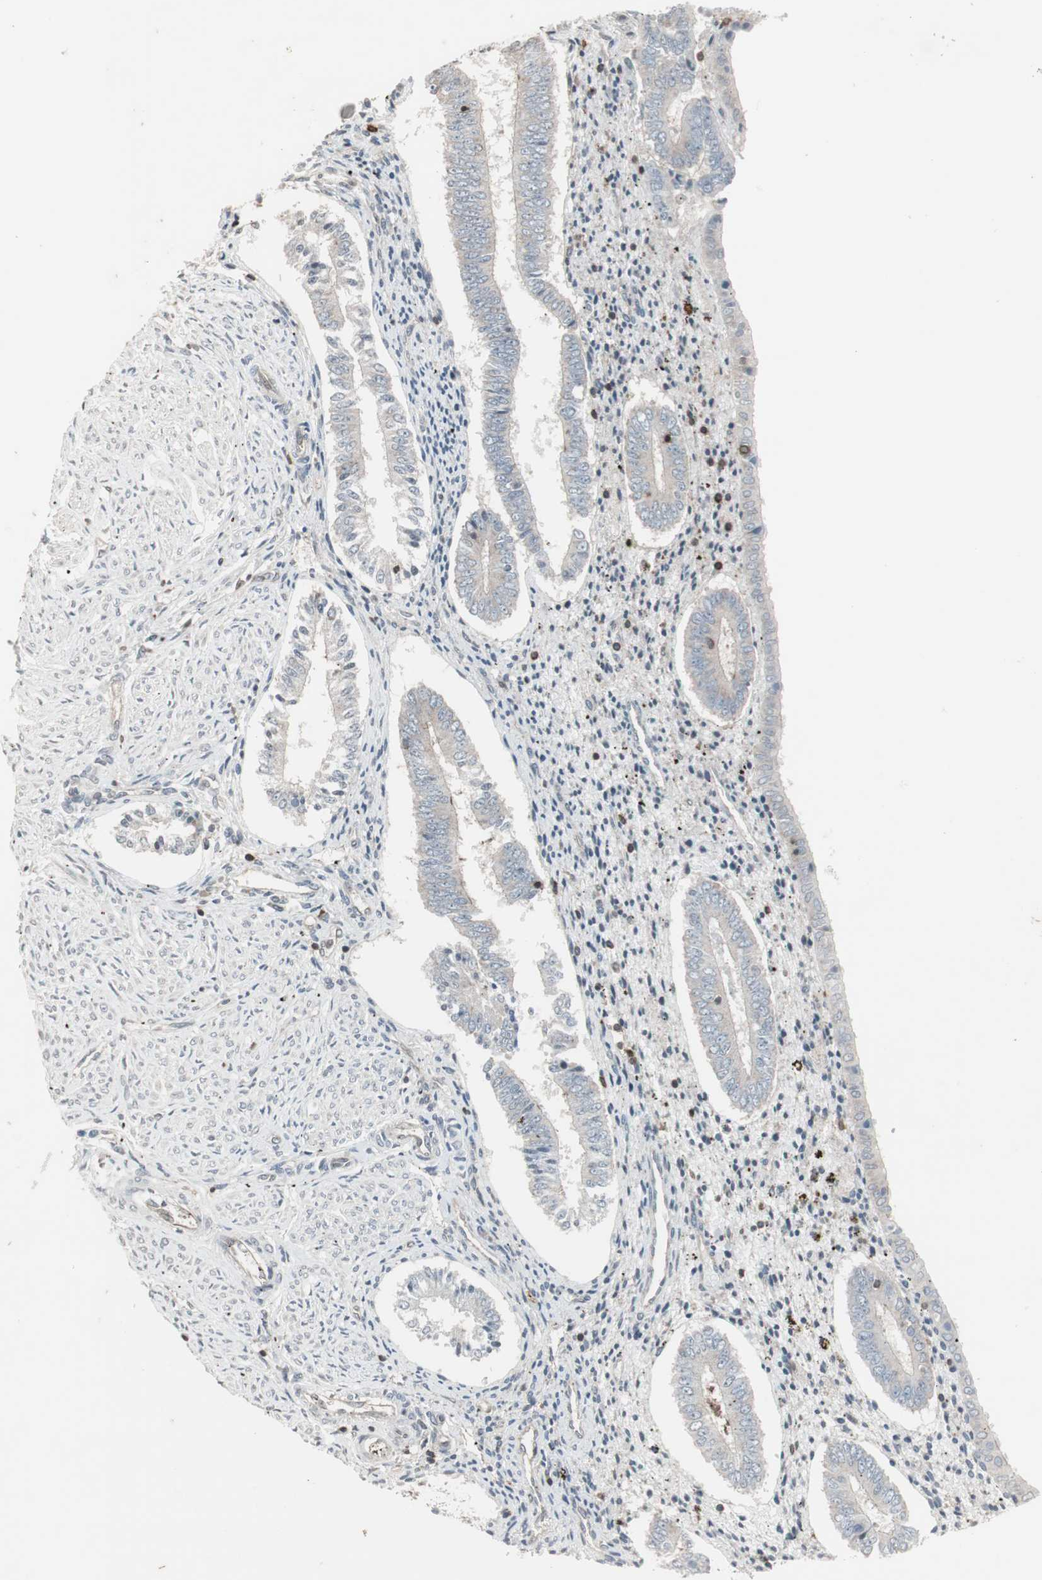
{"staining": {"intensity": "negative", "quantity": "none", "location": "none"}, "tissue": "endometrium", "cell_type": "Cells in endometrial stroma", "image_type": "normal", "snomed": [{"axis": "morphology", "description": "Normal tissue, NOS"}, {"axis": "topography", "description": "Endometrium"}], "caption": "Immunohistochemistry (IHC) histopathology image of normal endometrium: endometrium stained with DAB (3,3'-diaminobenzidine) reveals no significant protein staining in cells in endometrial stroma. (DAB immunohistochemistry, high magnification).", "gene": "ARHGEF1", "patient": {"sex": "female", "age": 42}}